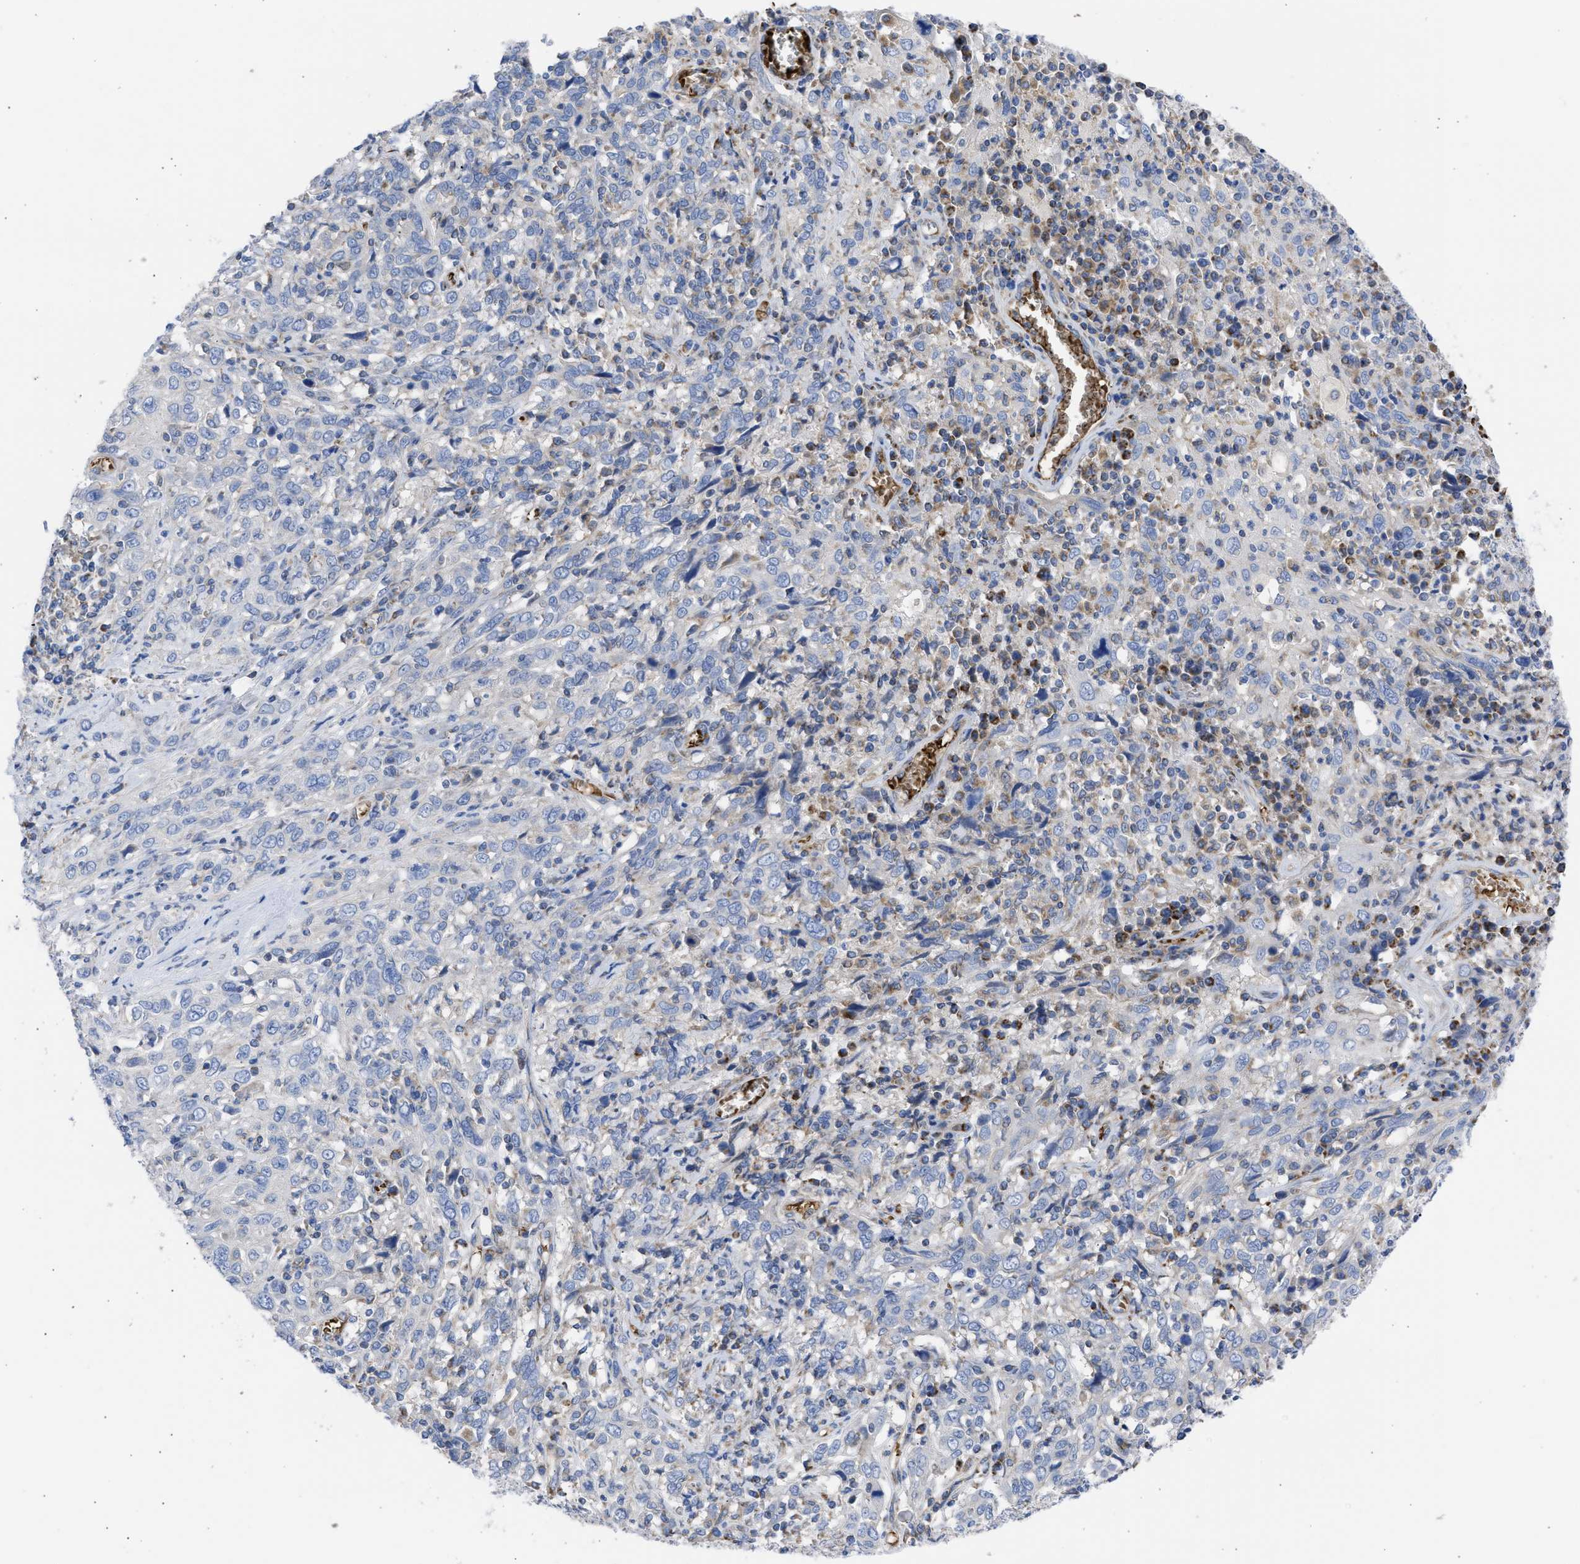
{"staining": {"intensity": "negative", "quantity": "none", "location": "none"}, "tissue": "cervical cancer", "cell_type": "Tumor cells", "image_type": "cancer", "snomed": [{"axis": "morphology", "description": "Squamous cell carcinoma, NOS"}, {"axis": "topography", "description": "Cervix"}], "caption": "IHC micrograph of cervical cancer stained for a protein (brown), which shows no positivity in tumor cells. (DAB immunohistochemistry with hematoxylin counter stain).", "gene": "BTG3", "patient": {"sex": "female", "age": 46}}